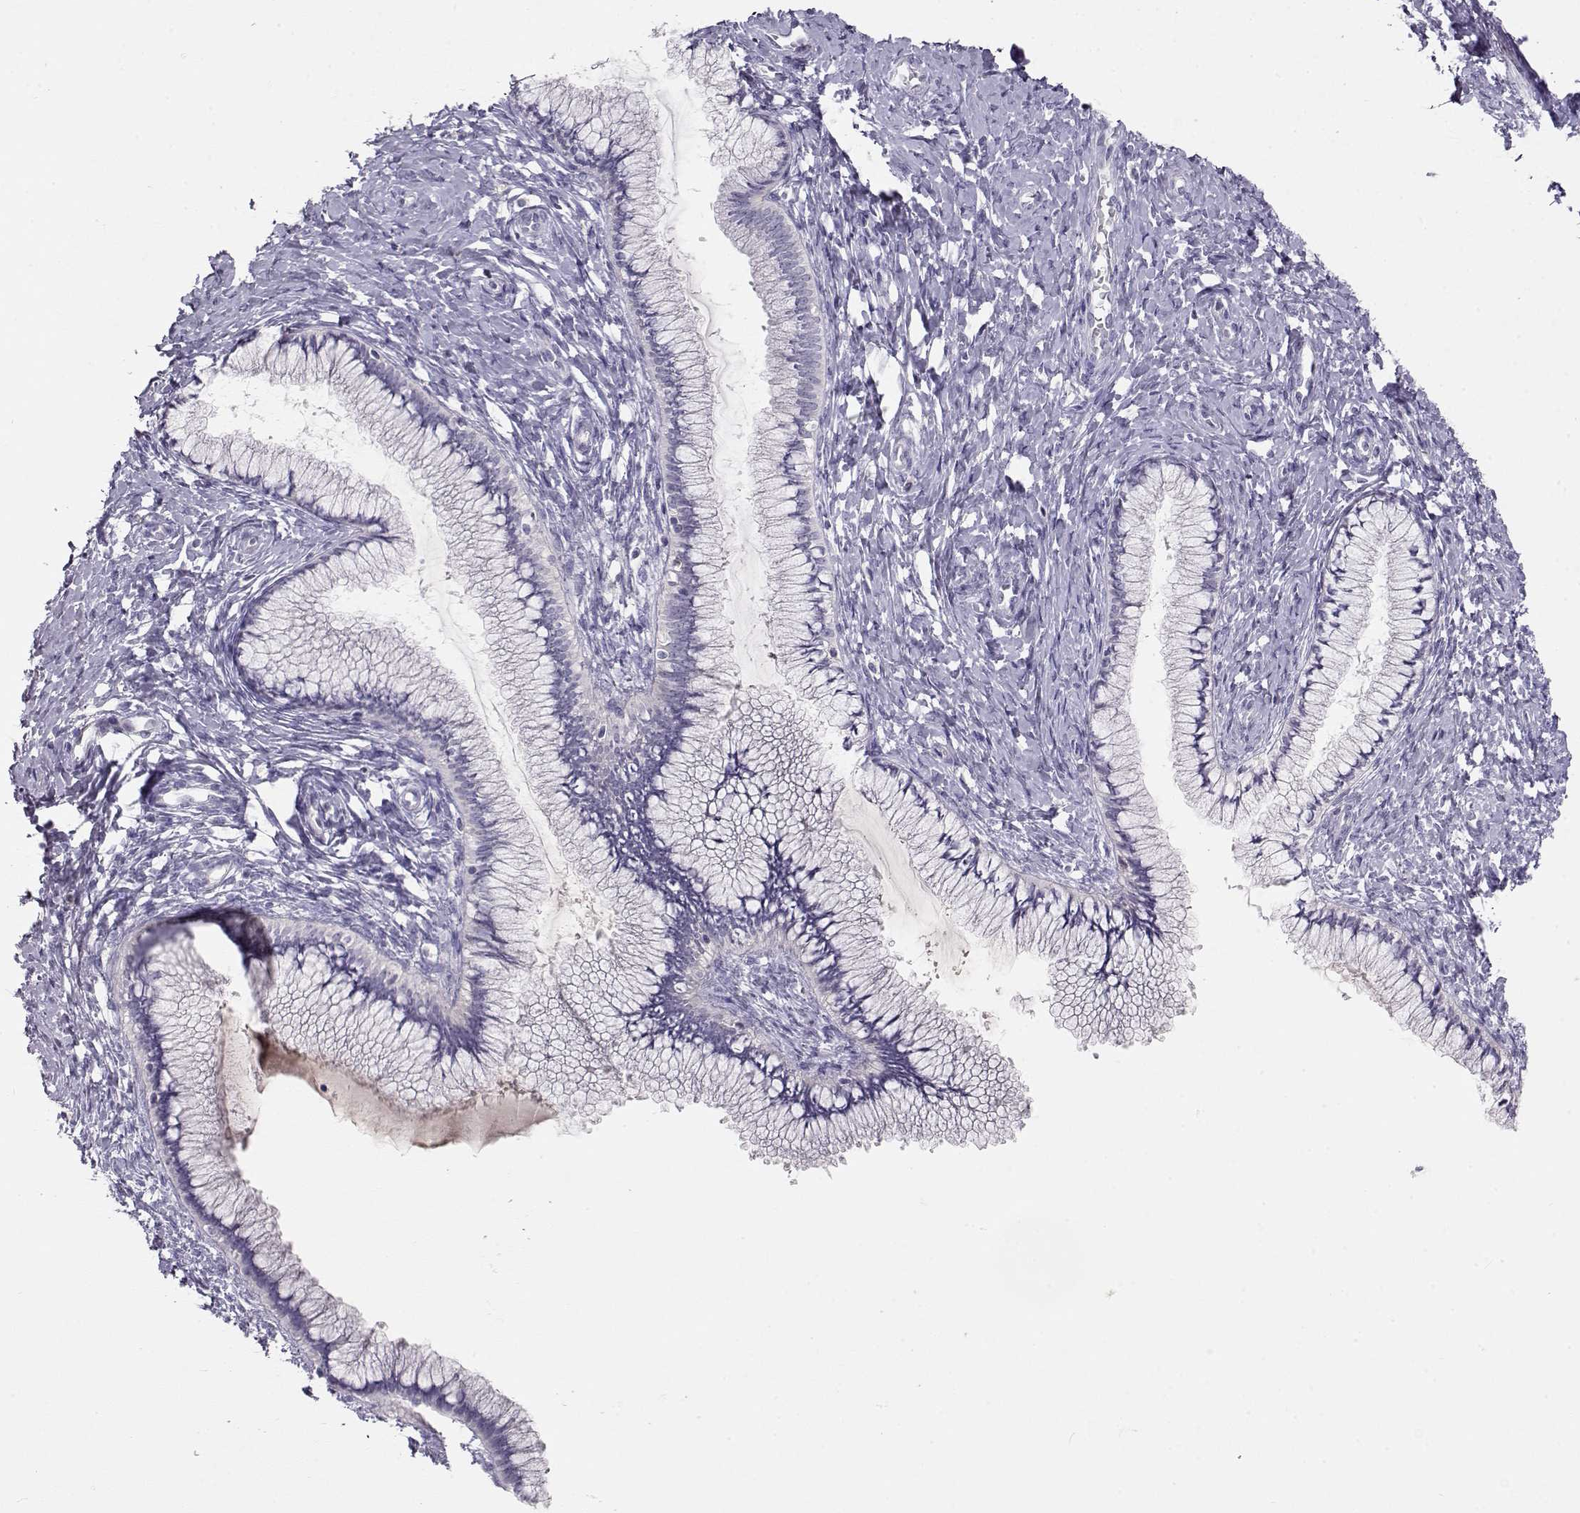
{"staining": {"intensity": "negative", "quantity": "none", "location": "none"}, "tissue": "cervix", "cell_type": "Glandular cells", "image_type": "normal", "snomed": [{"axis": "morphology", "description": "Normal tissue, NOS"}, {"axis": "topography", "description": "Cervix"}], "caption": "High magnification brightfield microscopy of benign cervix stained with DAB (3,3'-diaminobenzidine) (brown) and counterstained with hematoxylin (blue): glandular cells show no significant expression.", "gene": "OPN5", "patient": {"sex": "female", "age": 37}}